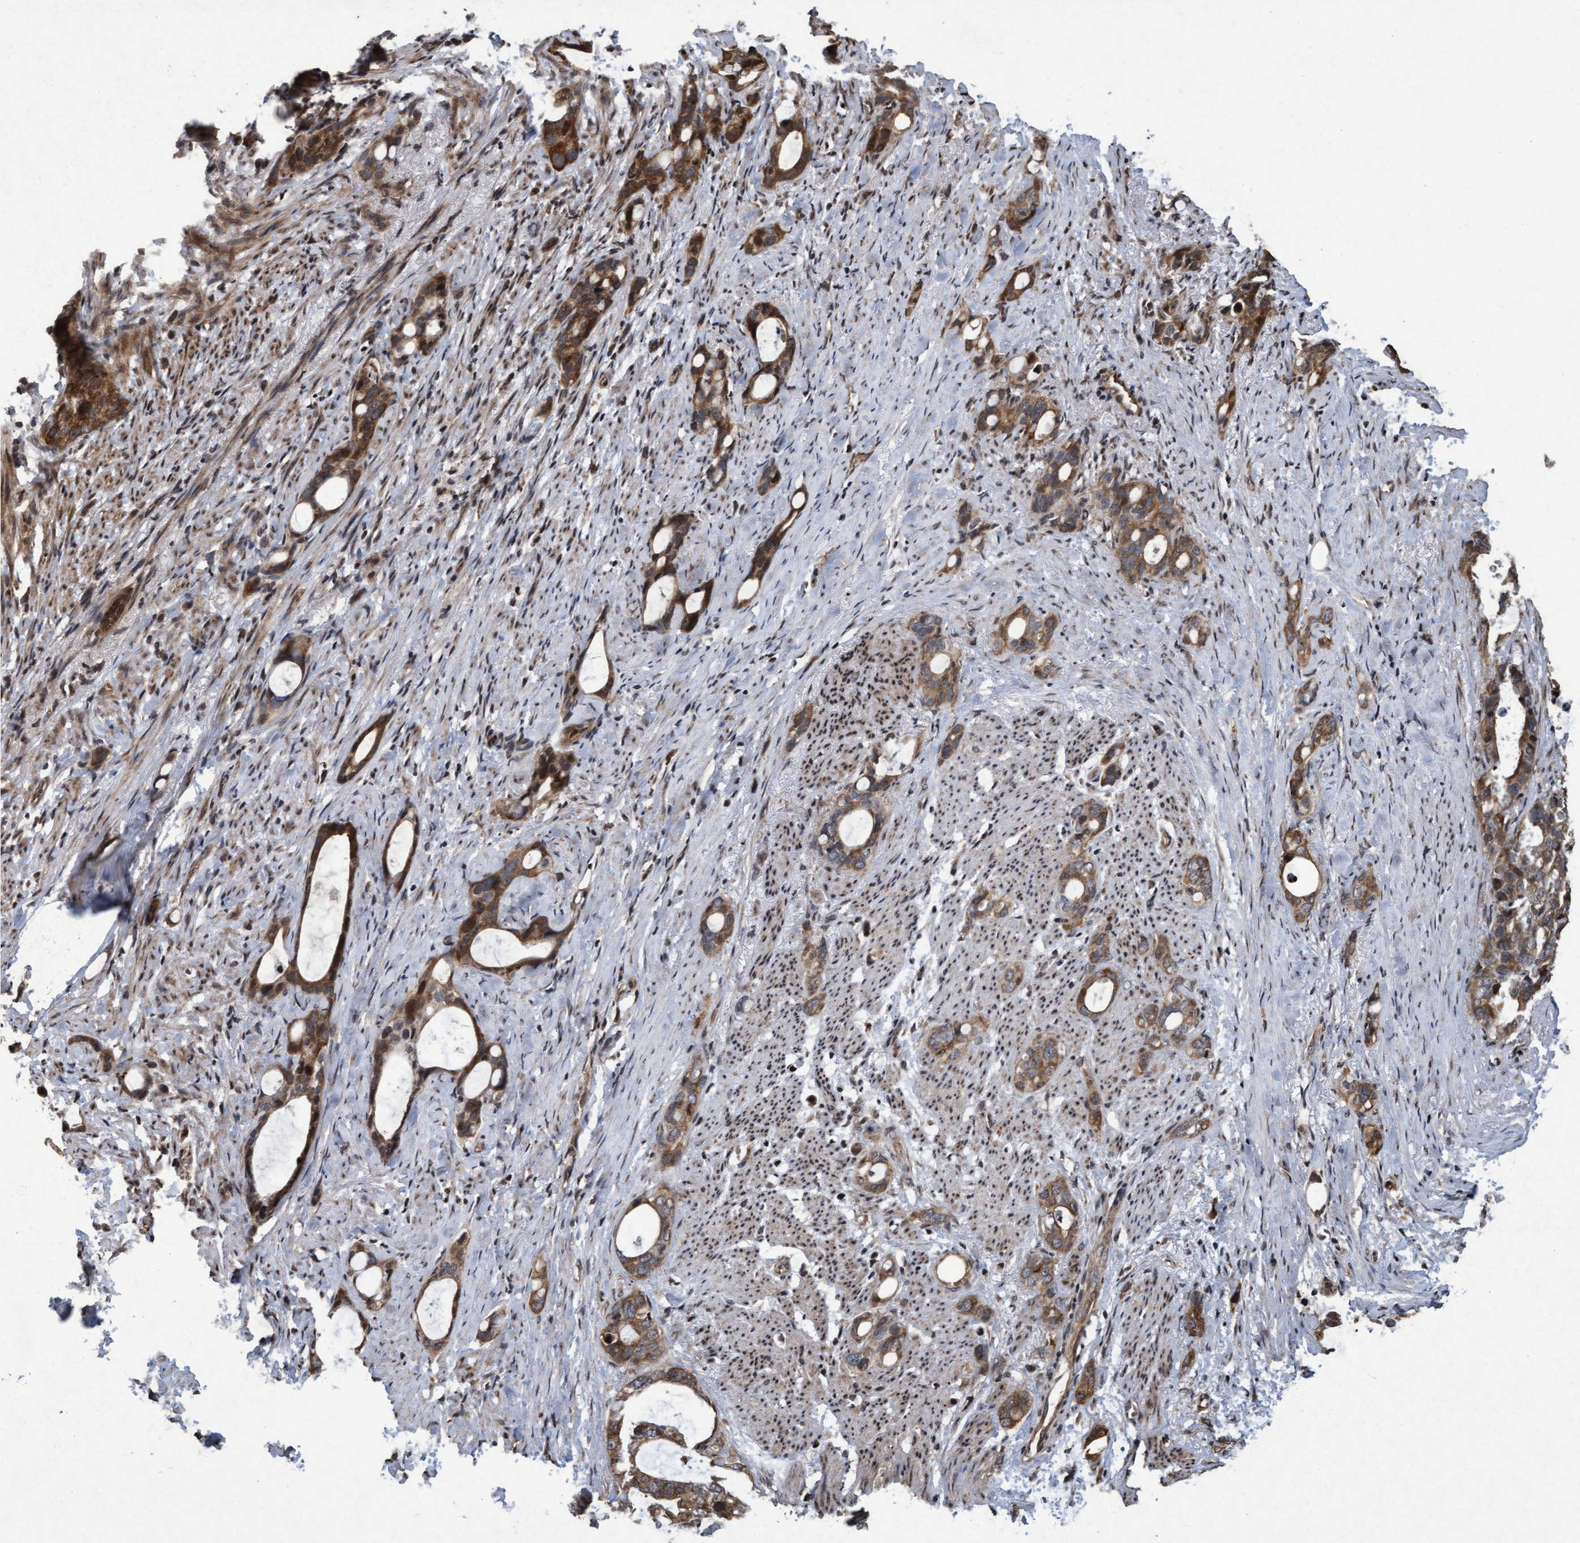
{"staining": {"intensity": "moderate", "quantity": ">75%", "location": "cytoplasmic/membranous"}, "tissue": "stomach cancer", "cell_type": "Tumor cells", "image_type": "cancer", "snomed": [{"axis": "morphology", "description": "Adenocarcinoma, NOS"}, {"axis": "topography", "description": "Stomach"}], "caption": "The immunohistochemical stain labels moderate cytoplasmic/membranous positivity in tumor cells of stomach cancer tissue.", "gene": "KCNC2", "patient": {"sex": "female", "age": 75}}